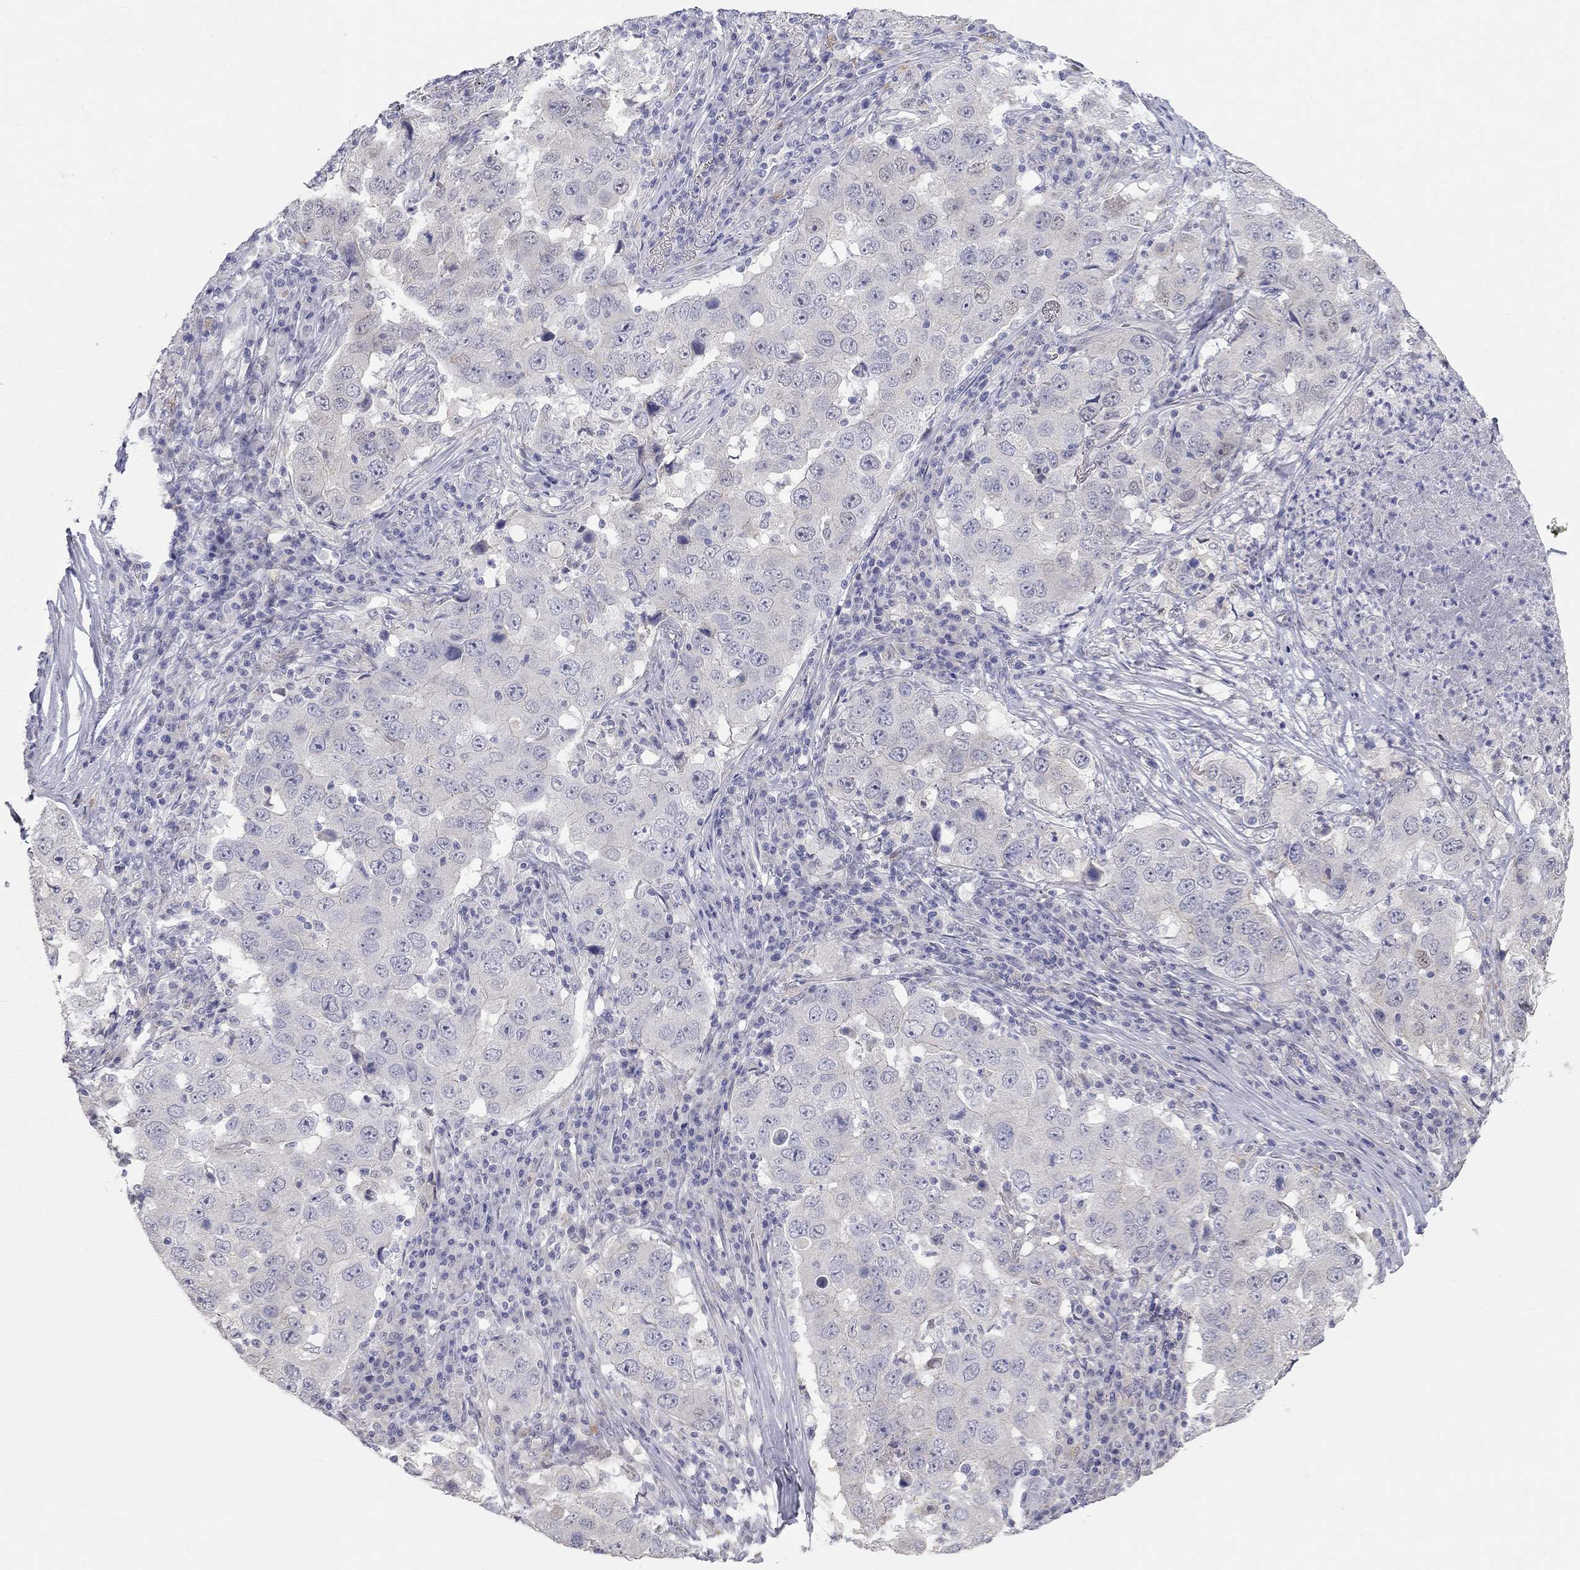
{"staining": {"intensity": "negative", "quantity": "none", "location": "none"}, "tissue": "lung cancer", "cell_type": "Tumor cells", "image_type": "cancer", "snomed": [{"axis": "morphology", "description": "Adenocarcinoma, NOS"}, {"axis": "topography", "description": "Lung"}], "caption": "Lung cancer (adenocarcinoma) was stained to show a protein in brown. There is no significant expression in tumor cells. (Brightfield microscopy of DAB immunohistochemistry (IHC) at high magnification).", "gene": "PAPSS2", "patient": {"sex": "male", "age": 73}}